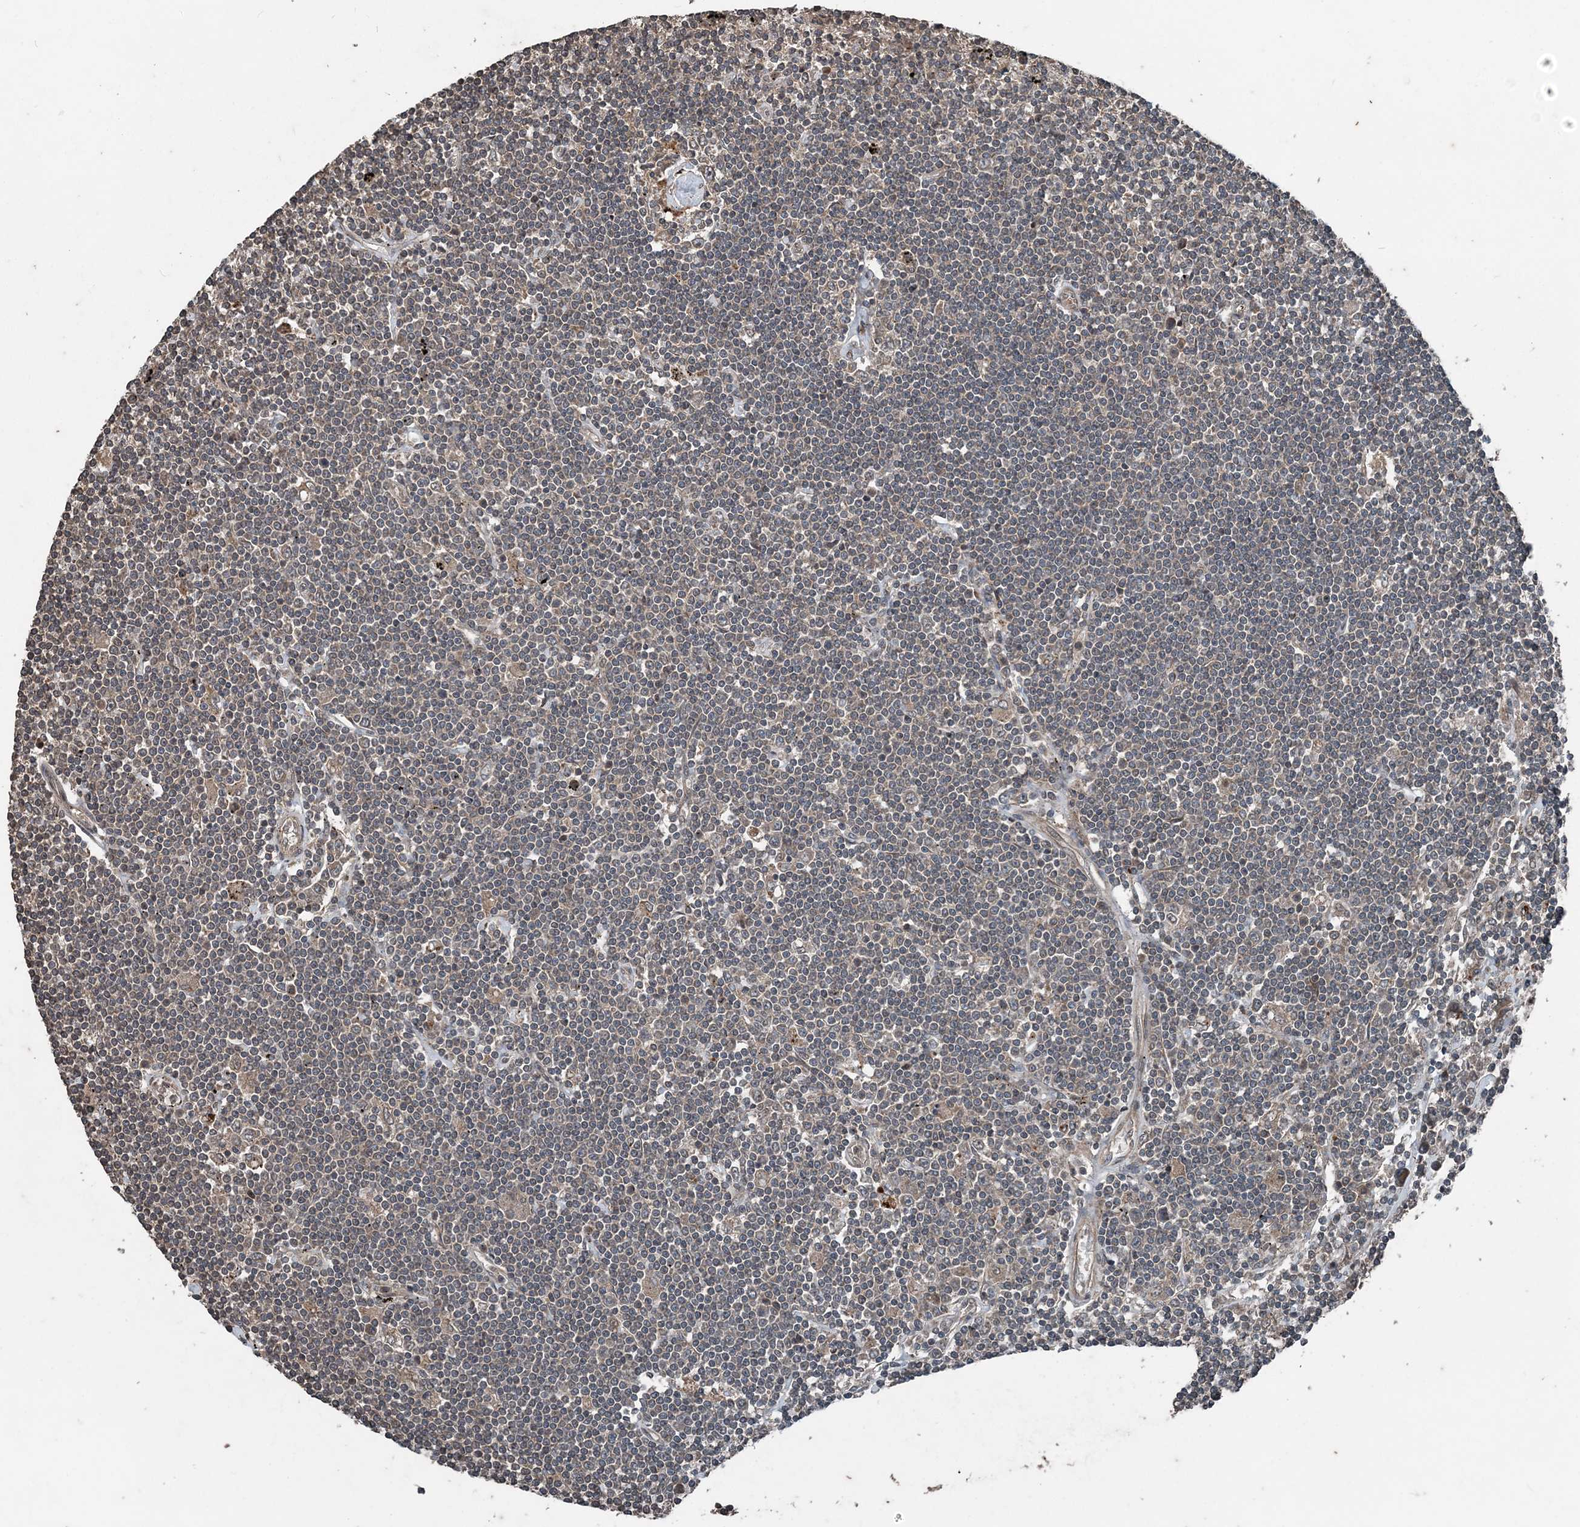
{"staining": {"intensity": "negative", "quantity": "none", "location": "none"}, "tissue": "lymphoma", "cell_type": "Tumor cells", "image_type": "cancer", "snomed": [{"axis": "morphology", "description": "Malignant lymphoma, non-Hodgkin's type, Low grade"}, {"axis": "topography", "description": "Spleen"}], "caption": "High power microscopy image of an immunohistochemistry (IHC) photomicrograph of low-grade malignant lymphoma, non-Hodgkin's type, revealing no significant expression in tumor cells.", "gene": "CFL1", "patient": {"sex": "male", "age": 76}}